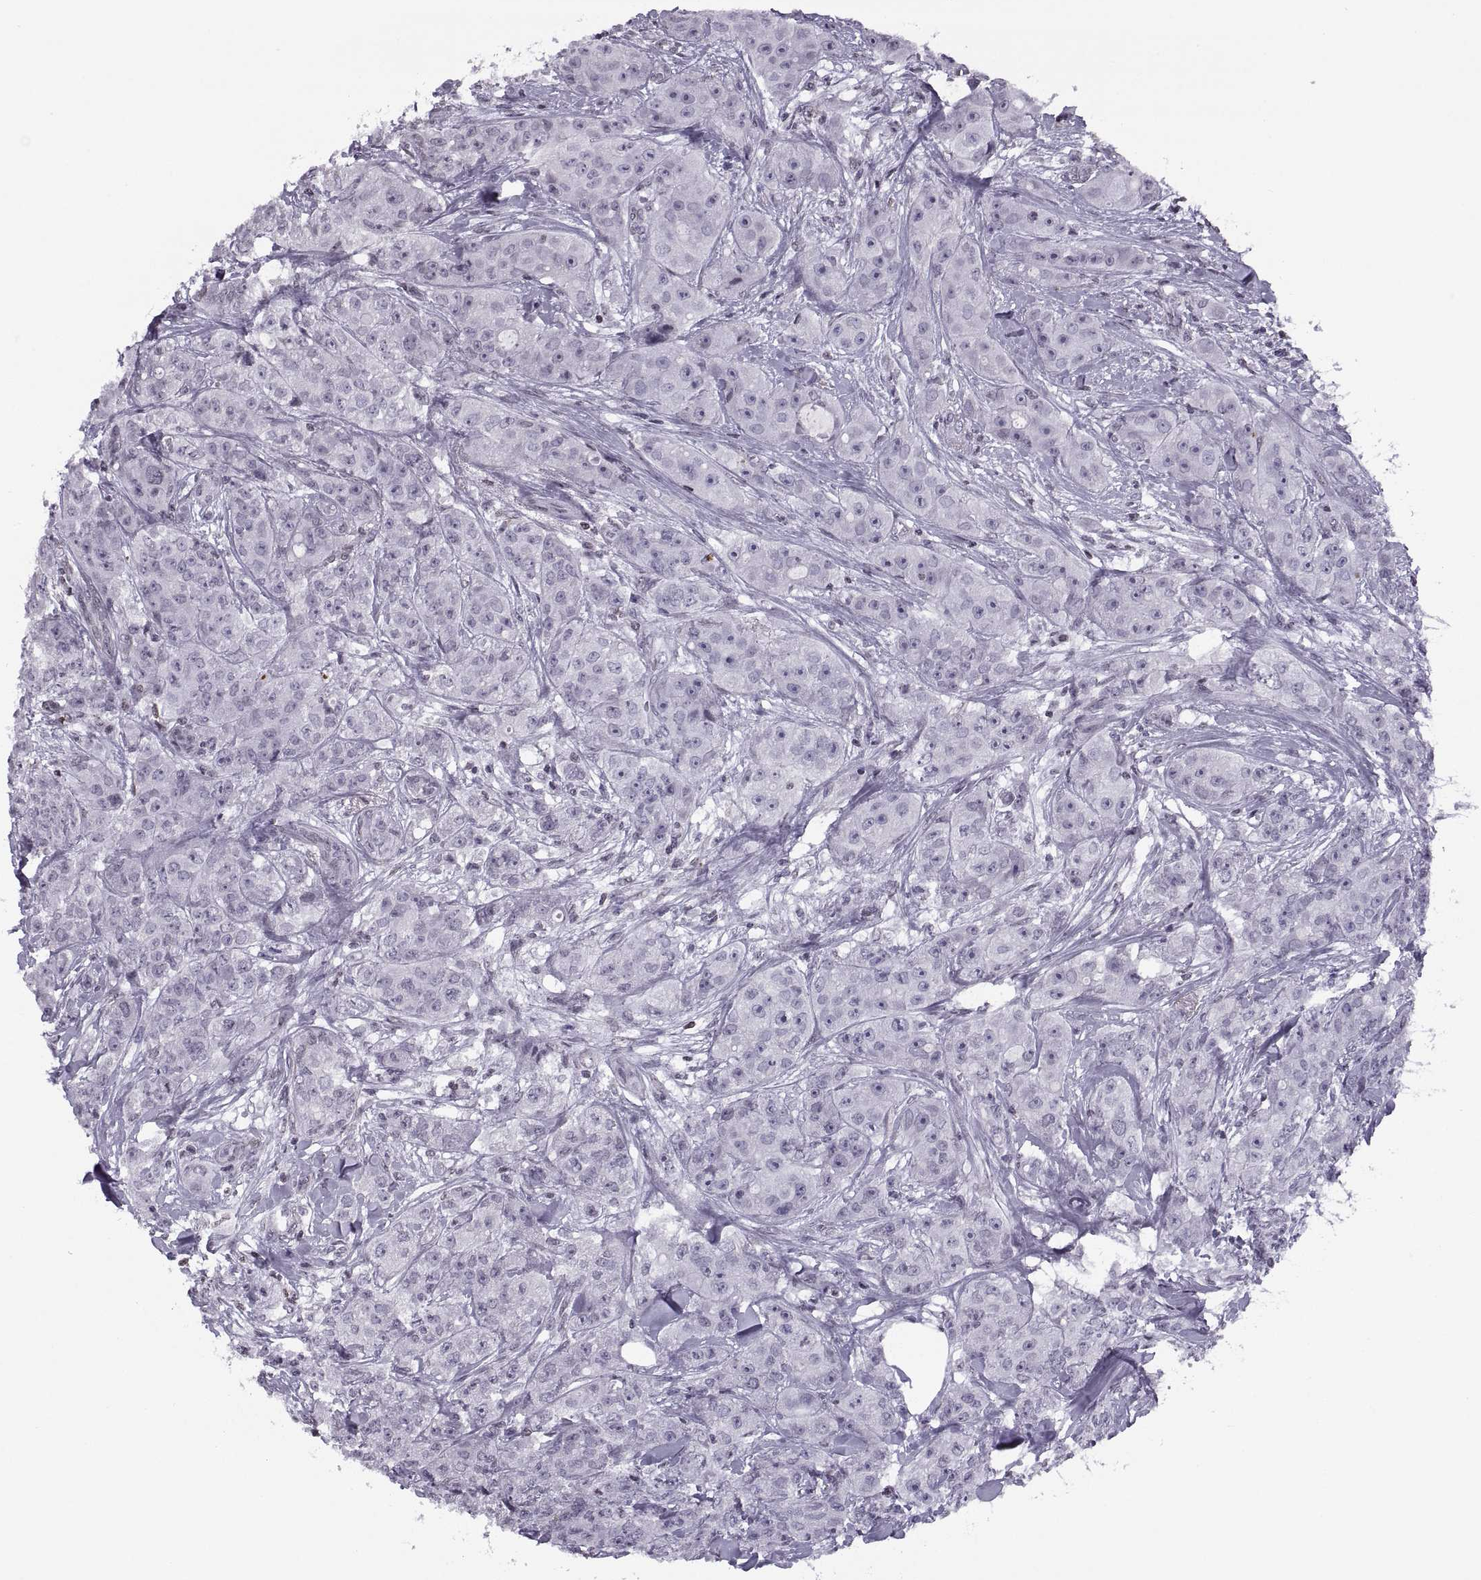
{"staining": {"intensity": "negative", "quantity": "none", "location": "none"}, "tissue": "breast cancer", "cell_type": "Tumor cells", "image_type": "cancer", "snomed": [{"axis": "morphology", "description": "Duct carcinoma"}, {"axis": "topography", "description": "Breast"}], "caption": "DAB immunohistochemical staining of breast infiltrating ductal carcinoma demonstrates no significant staining in tumor cells.", "gene": "H1-8", "patient": {"sex": "female", "age": 43}}